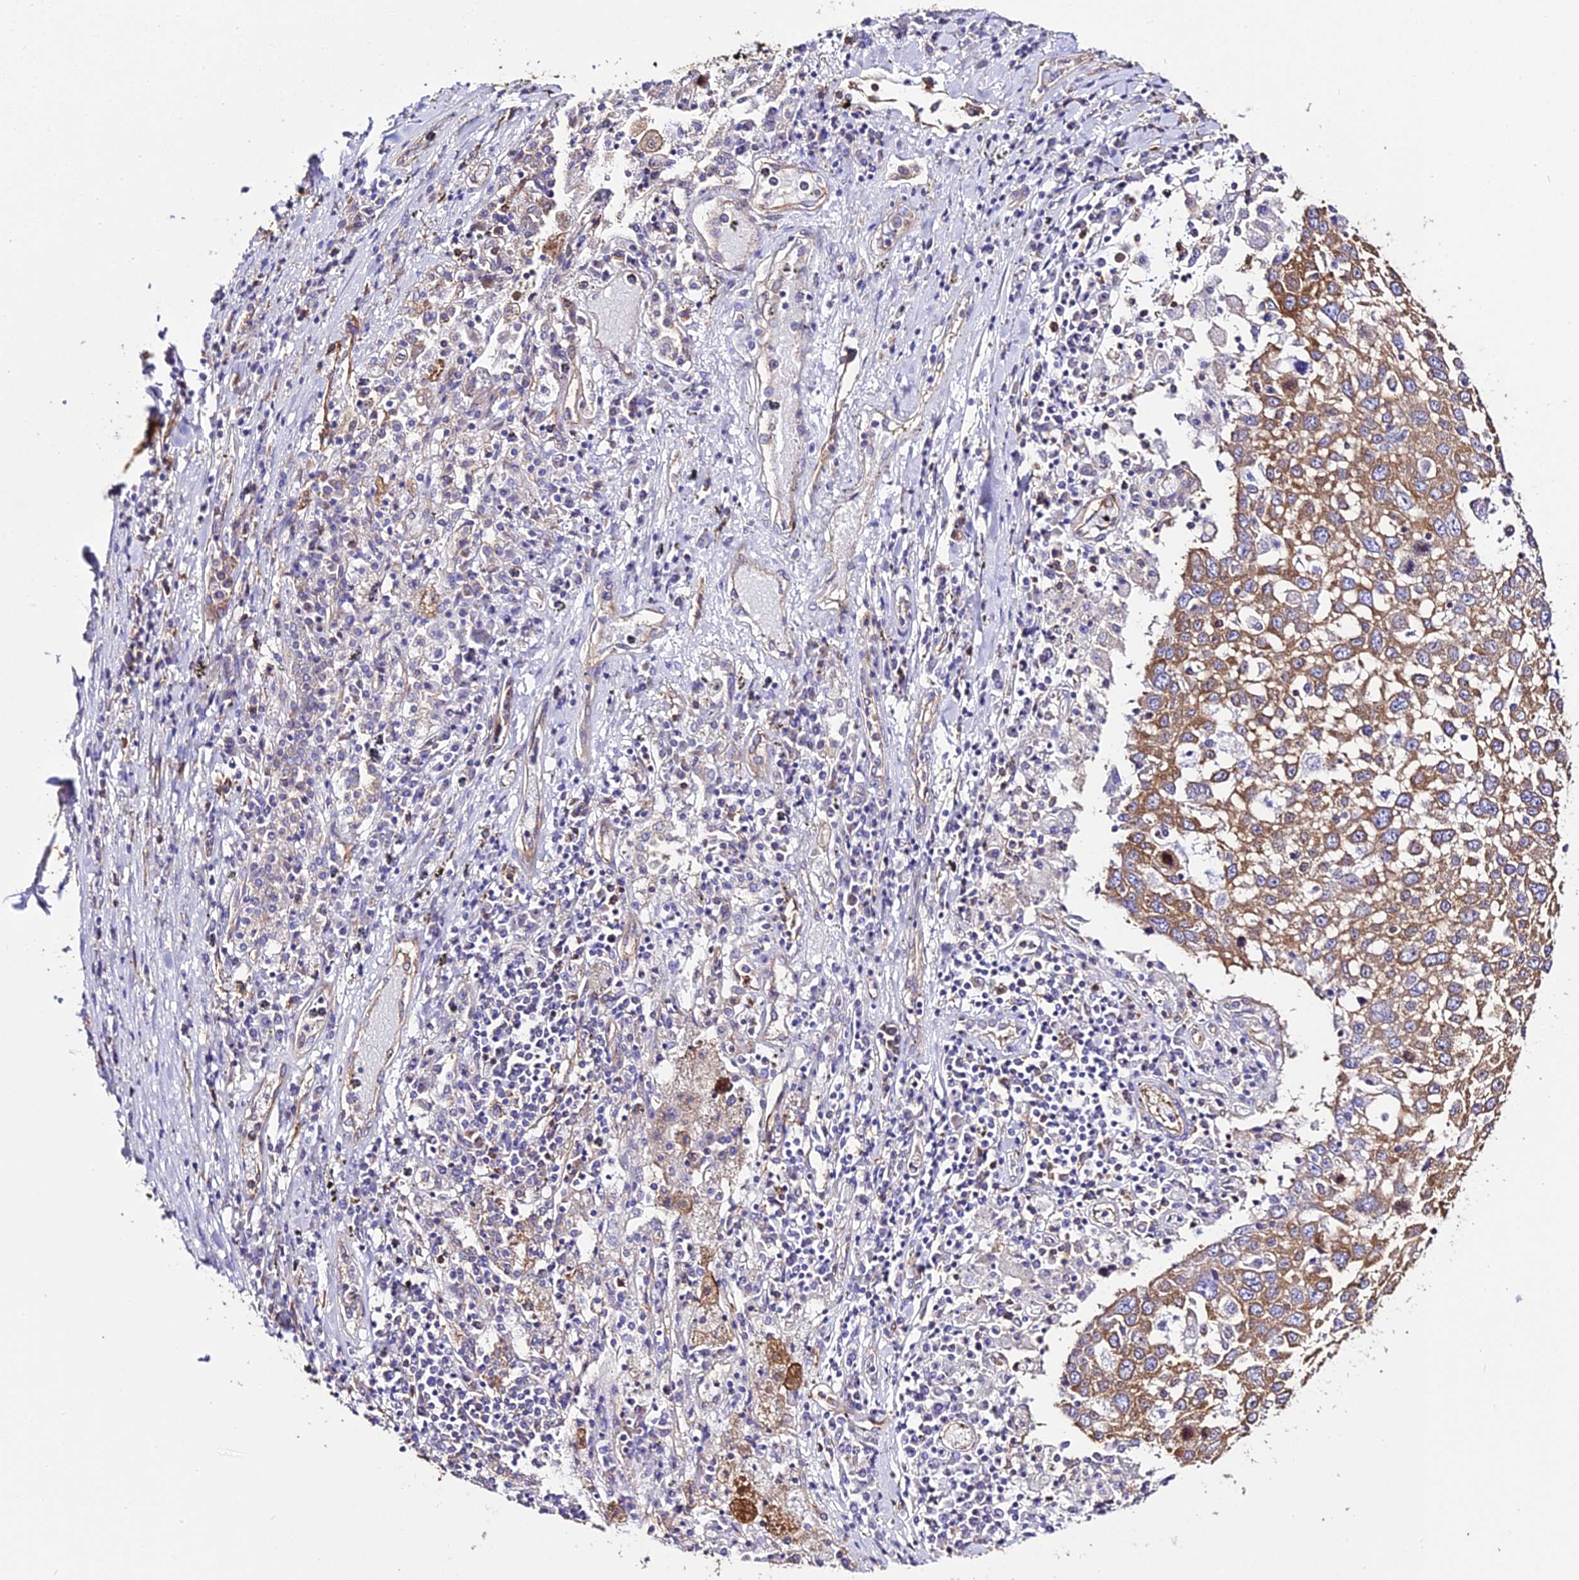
{"staining": {"intensity": "moderate", "quantity": ">75%", "location": "cytoplasmic/membranous"}, "tissue": "lung cancer", "cell_type": "Tumor cells", "image_type": "cancer", "snomed": [{"axis": "morphology", "description": "Squamous cell carcinoma, NOS"}, {"axis": "topography", "description": "Lung"}], "caption": "Immunohistochemistry (DAB) staining of lung squamous cell carcinoma displays moderate cytoplasmic/membranous protein staining in approximately >75% of tumor cells. (DAB = brown stain, brightfield microscopy at high magnification).", "gene": "TUBA3D", "patient": {"sex": "male", "age": 65}}